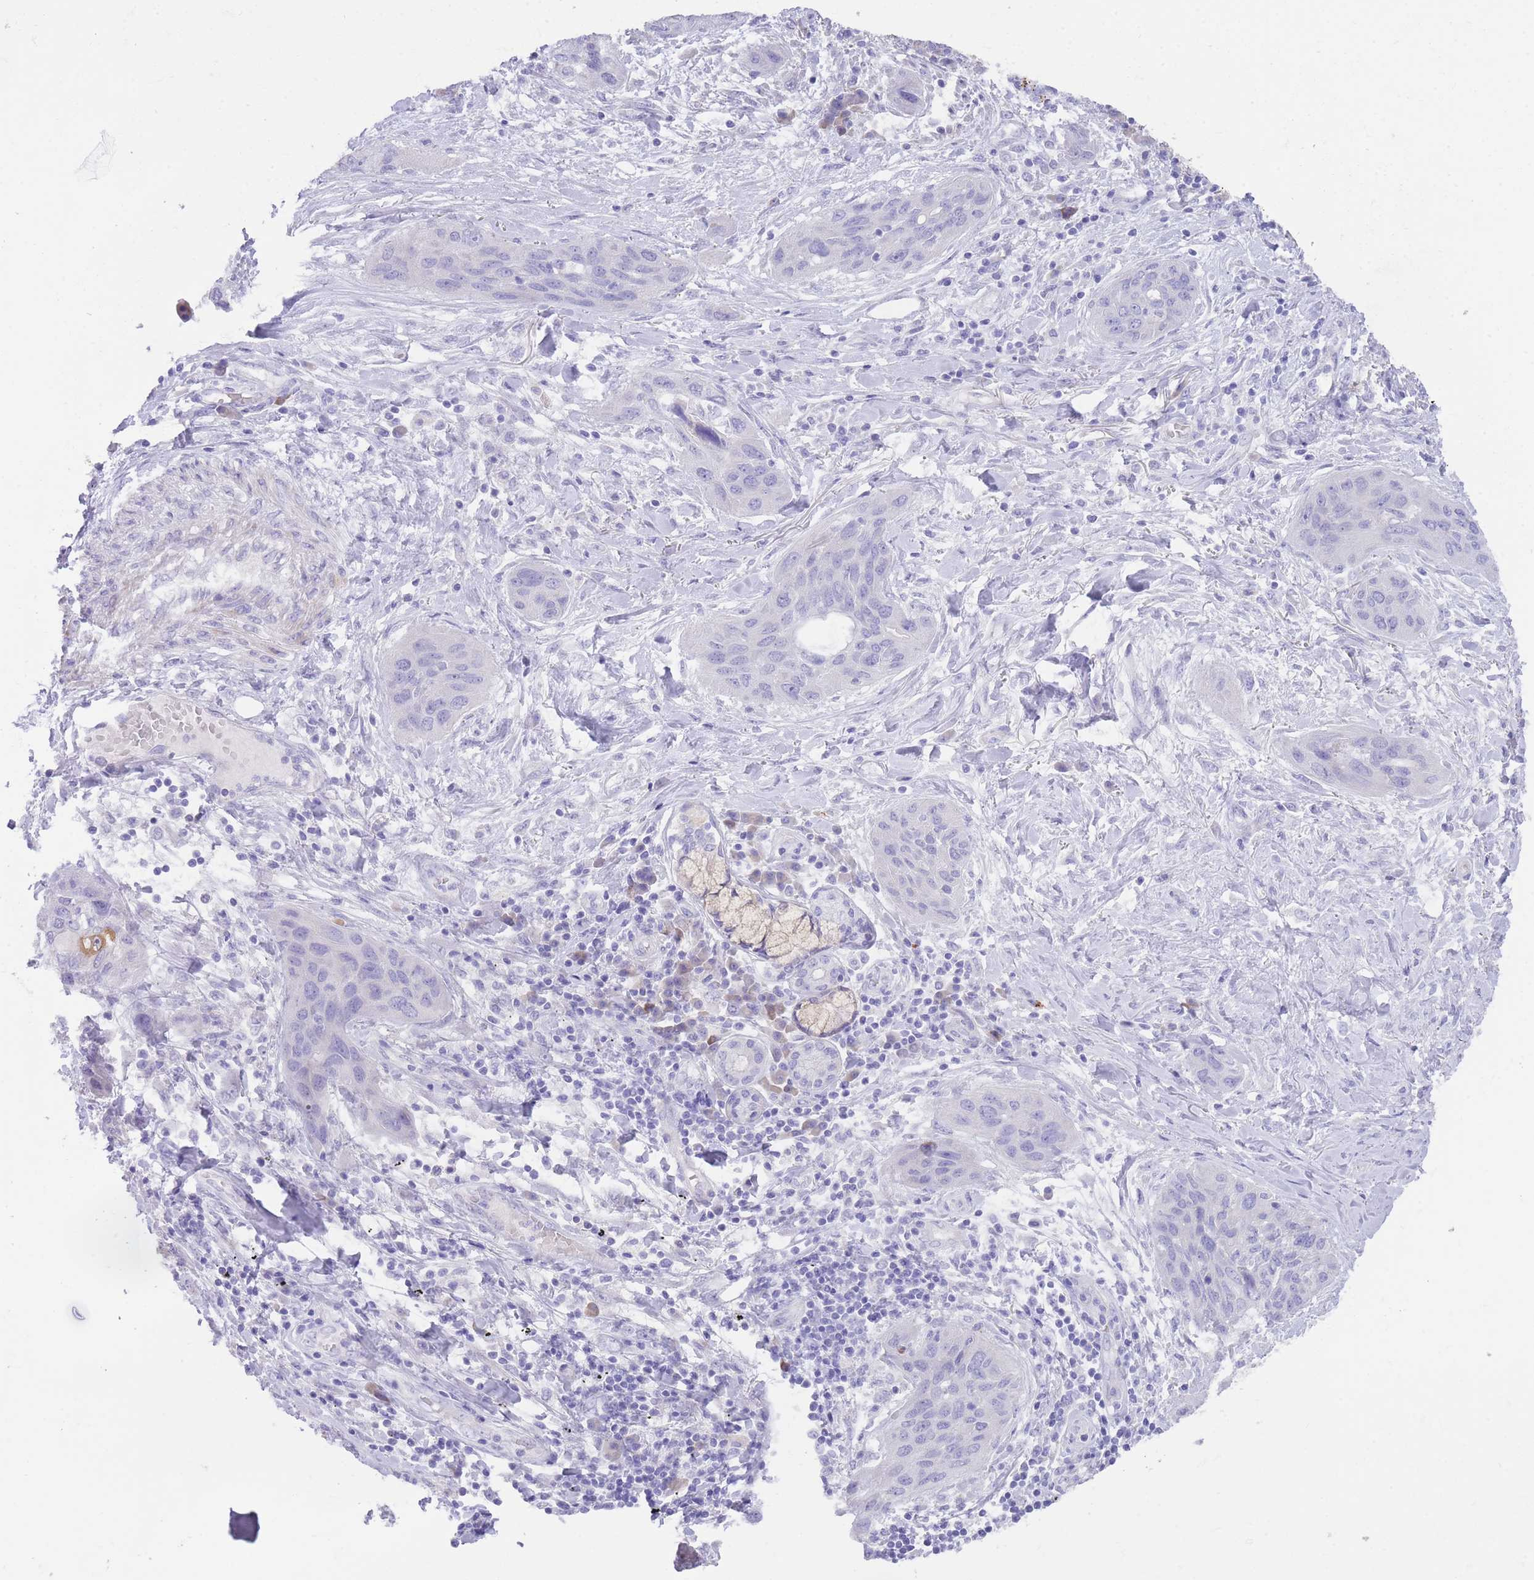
{"staining": {"intensity": "negative", "quantity": "none", "location": "none"}, "tissue": "lung cancer", "cell_type": "Tumor cells", "image_type": "cancer", "snomed": [{"axis": "morphology", "description": "Squamous cell carcinoma, NOS"}, {"axis": "topography", "description": "Lung"}], "caption": "This is a photomicrograph of IHC staining of lung cancer (squamous cell carcinoma), which shows no staining in tumor cells. (Brightfield microscopy of DAB immunohistochemistry (IHC) at high magnification).", "gene": "QTRT1", "patient": {"sex": "female", "age": 70}}